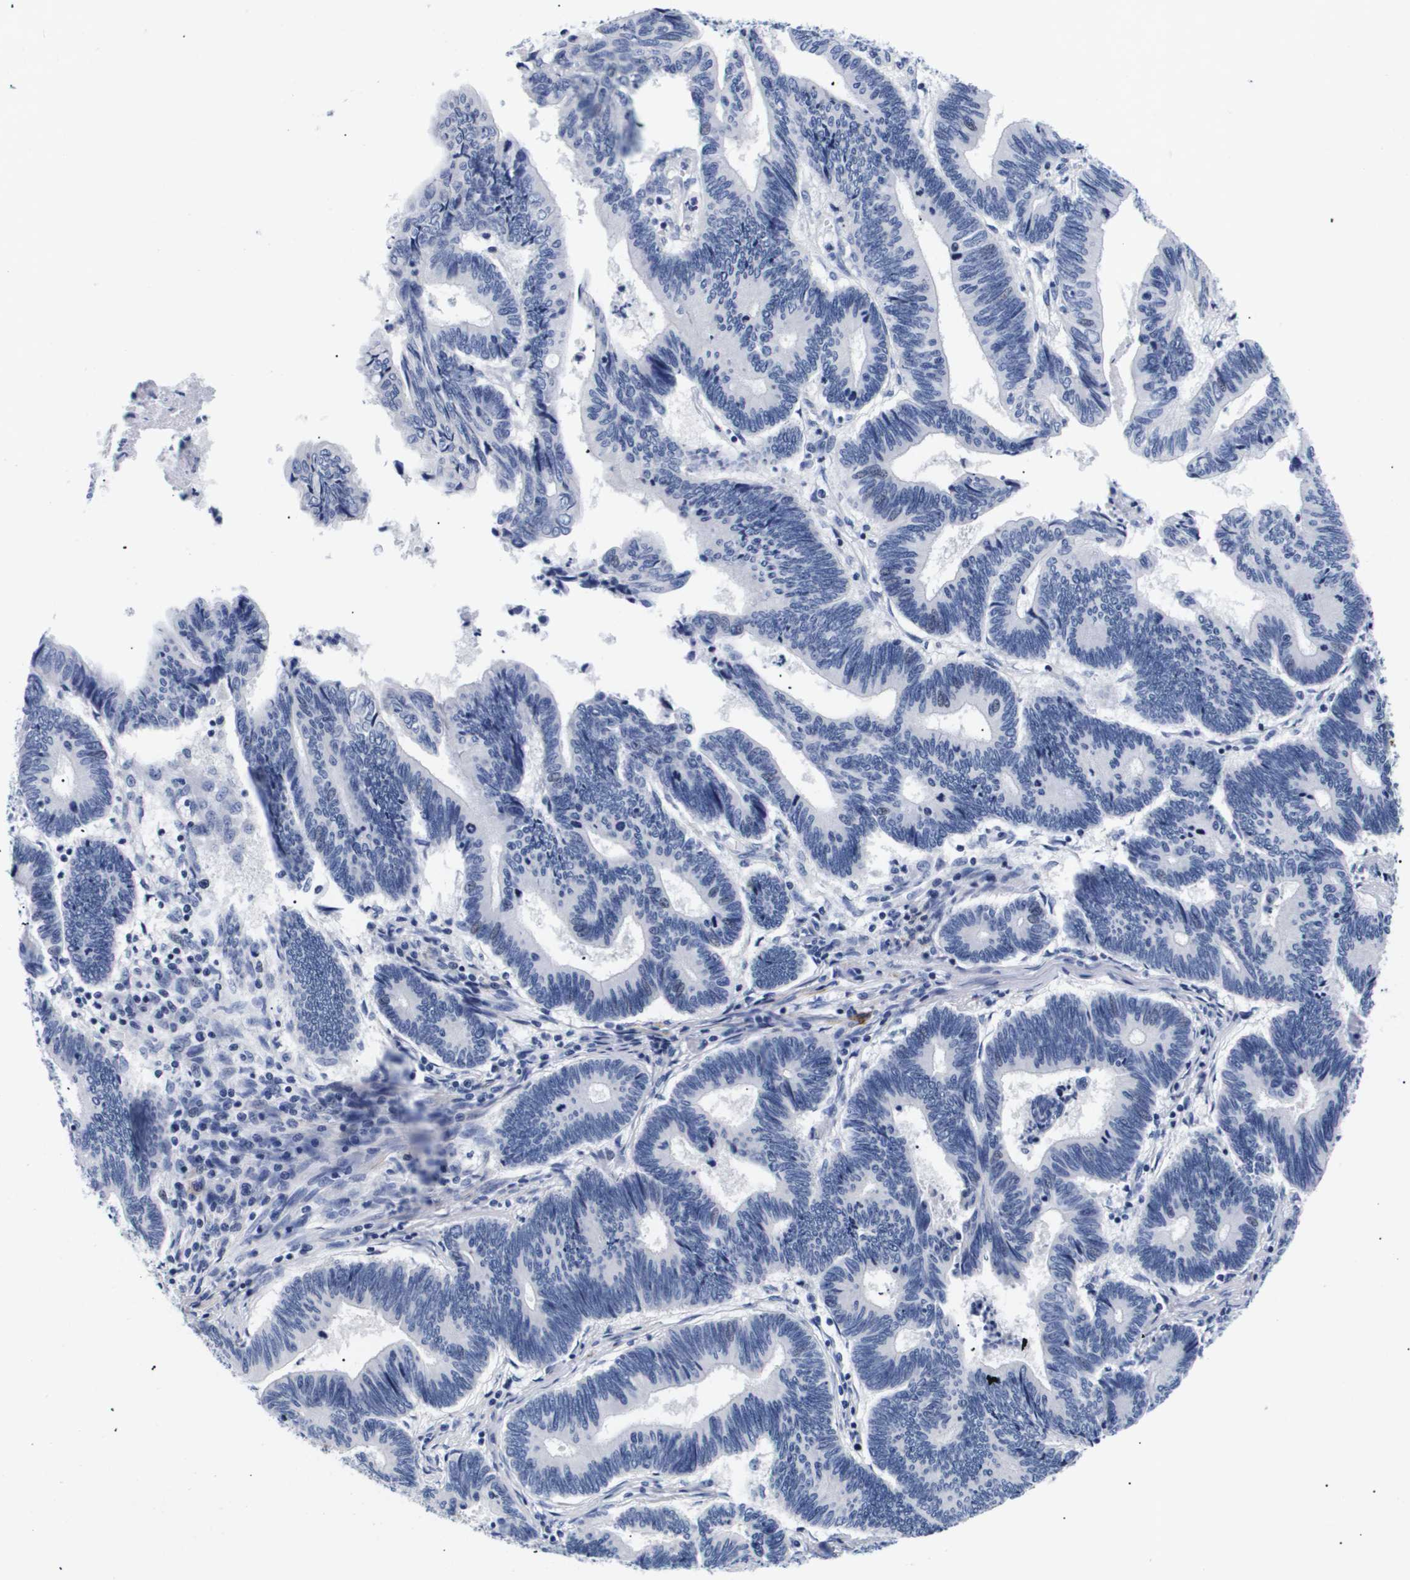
{"staining": {"intensity": "negative", "quantity": "none", "location": "none"}, "tissue": "pancreatic cancer", "cell_type": "Tumor cells", "image_type": "cancer", "snomed": [{"axis": "morphology", "description": "Adenocarcinoma, NOS"}, {"axis": "topography", "description": "Pancreas"}], "caption": "A histopathology image of adenocarcinoma (pancreatic) stained for a protein demonstrates no brown staining in tumor cells. Brightfield microscopy of immunohistochemistry stained with DAB (3,3'-diaminobenzidine) (brown) and hematoxylin (blue), captured at high magnification.", "gene": "SHD", "patient": {"sex": "female", "age": 70}}